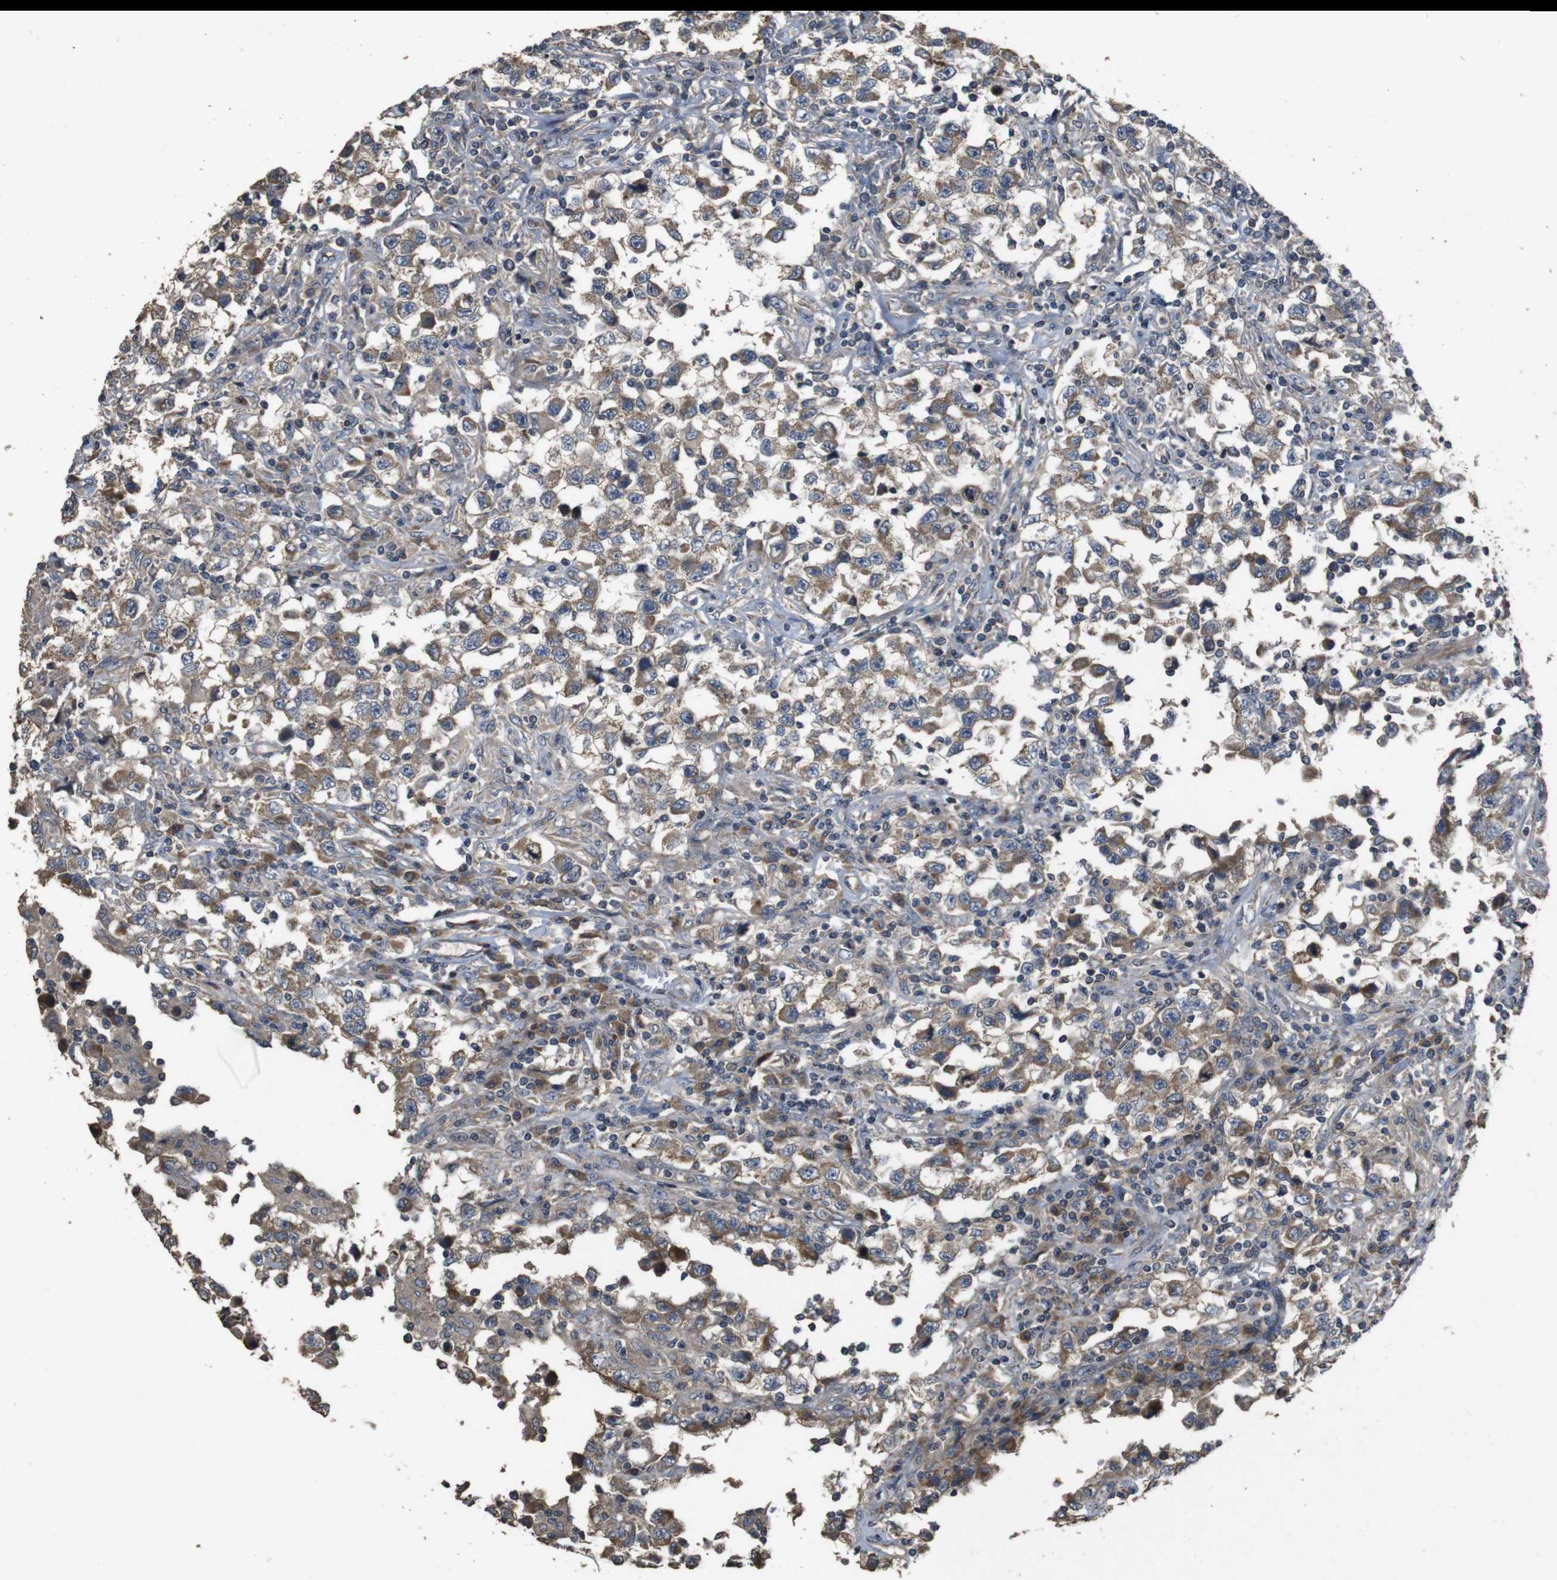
{"staining": {"intensity": "moderate", "quantity": ">75%", "location": "cytoplasmic/membranous"}, "tissue": "testis cancer", "cell_type": "Tumor cells", "image_type": "cancer", "snomed": [{"axis": "morphology", "description": "Carcinoma, Embryonal, NOS"}, {"axis": "topography", "description": "Testis"}], "caption": "Tumor cells display medium levels of moderate cytoplasmic/membranous staining in approximately >75% of cells in human testis cancer (embryonal carcinoma).", "gene": "PCDHB10", "patient": {"sex": "male", "age": 21}}